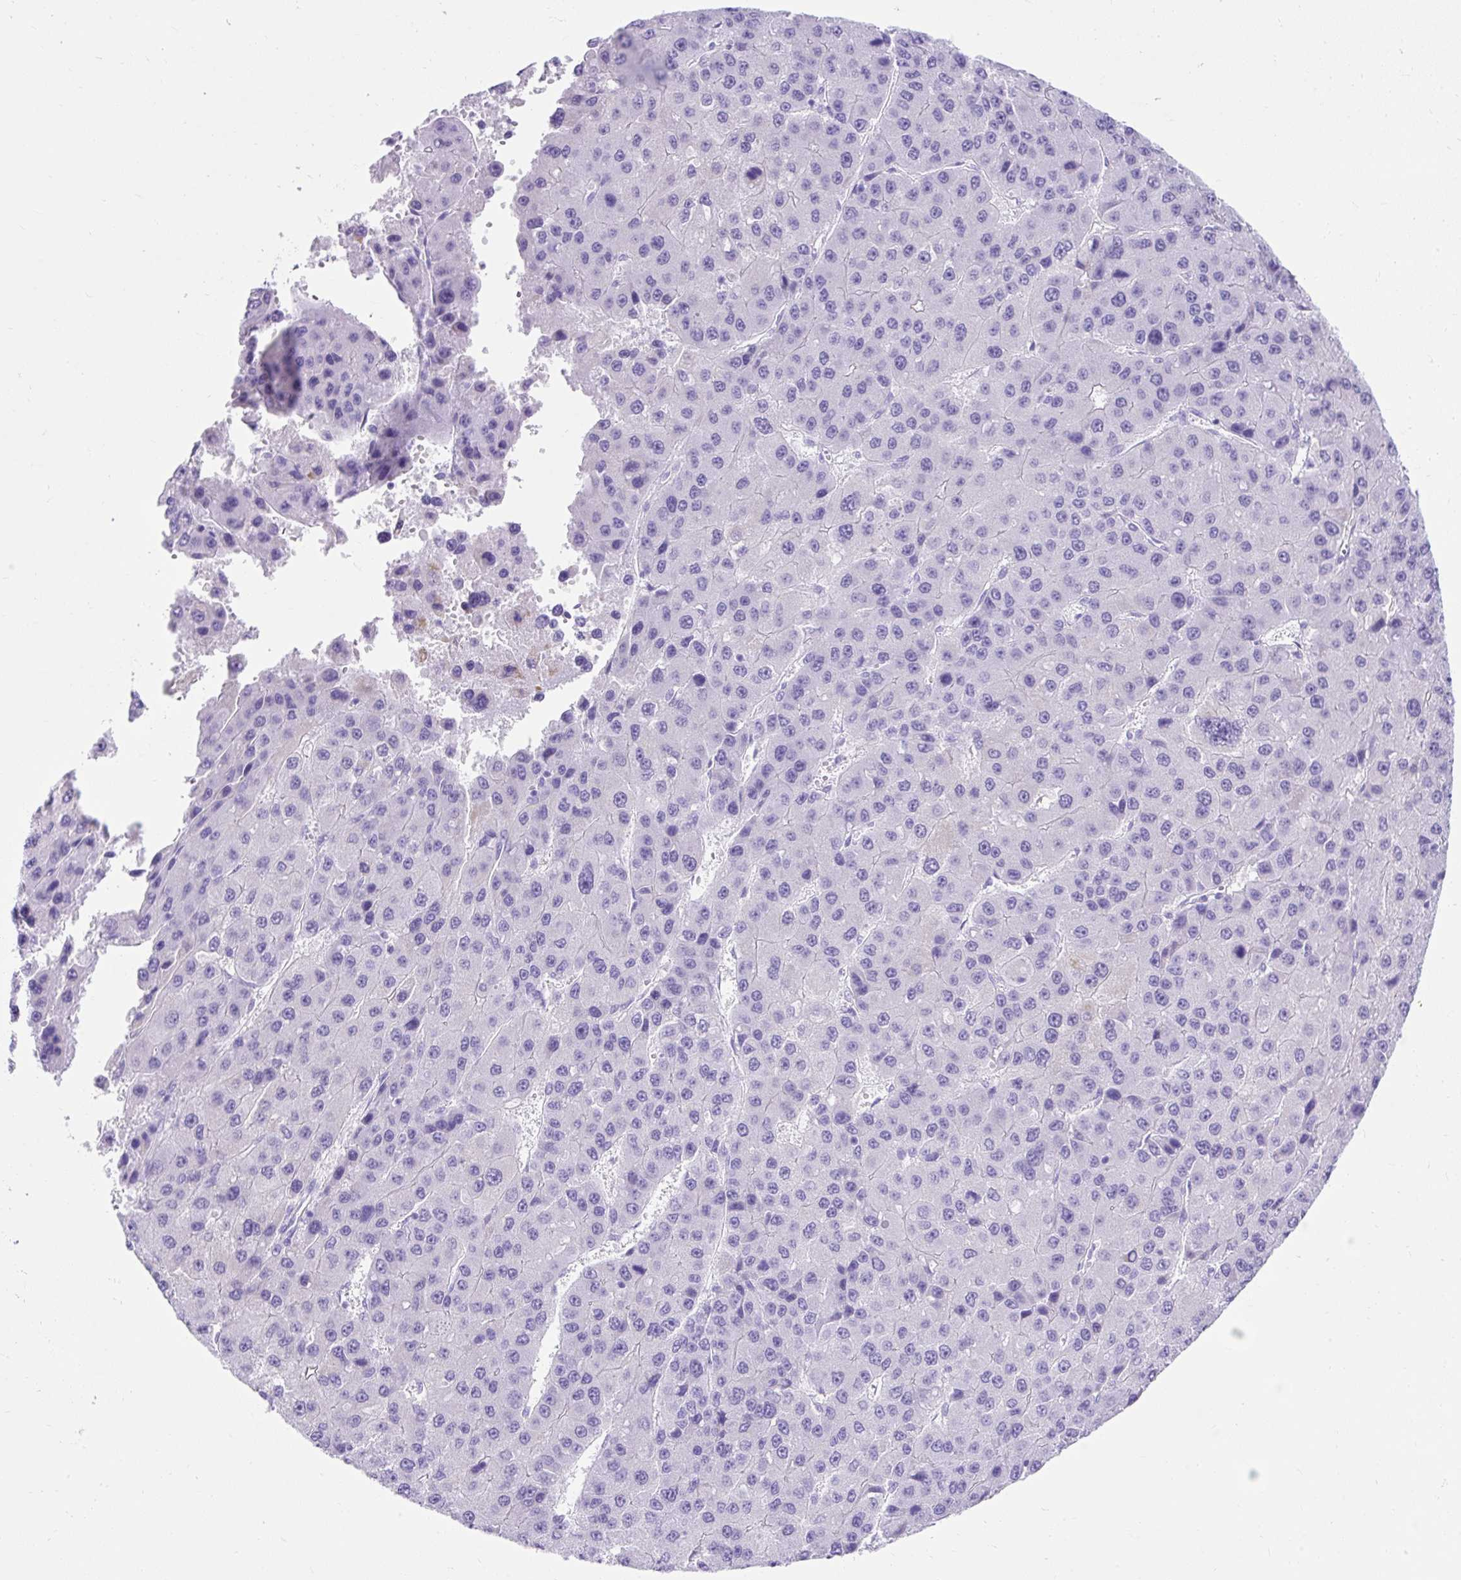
{"staining": {"intensity": "negative", "quantity": "none", "location": "none"}, "tissue": "liver cancer", "cell_type": "Tumor cells", "image_type": "cancer", "snomed": [{"axis": "morphology", "description": "Carcinoma, Hepatocellular, NOS"}, {"axis": "topography", "description": "Liver"}], "caption": "Tumor cells show no significant protein staining in liver cancer. The staining was performed using DAB to visualize the protein expression in brown, while the nuclei were stained in blue with hematoxylin (Magnification: 20x).", "gene": "KRT12", "patient": {"sex": "female", "age": 73}}